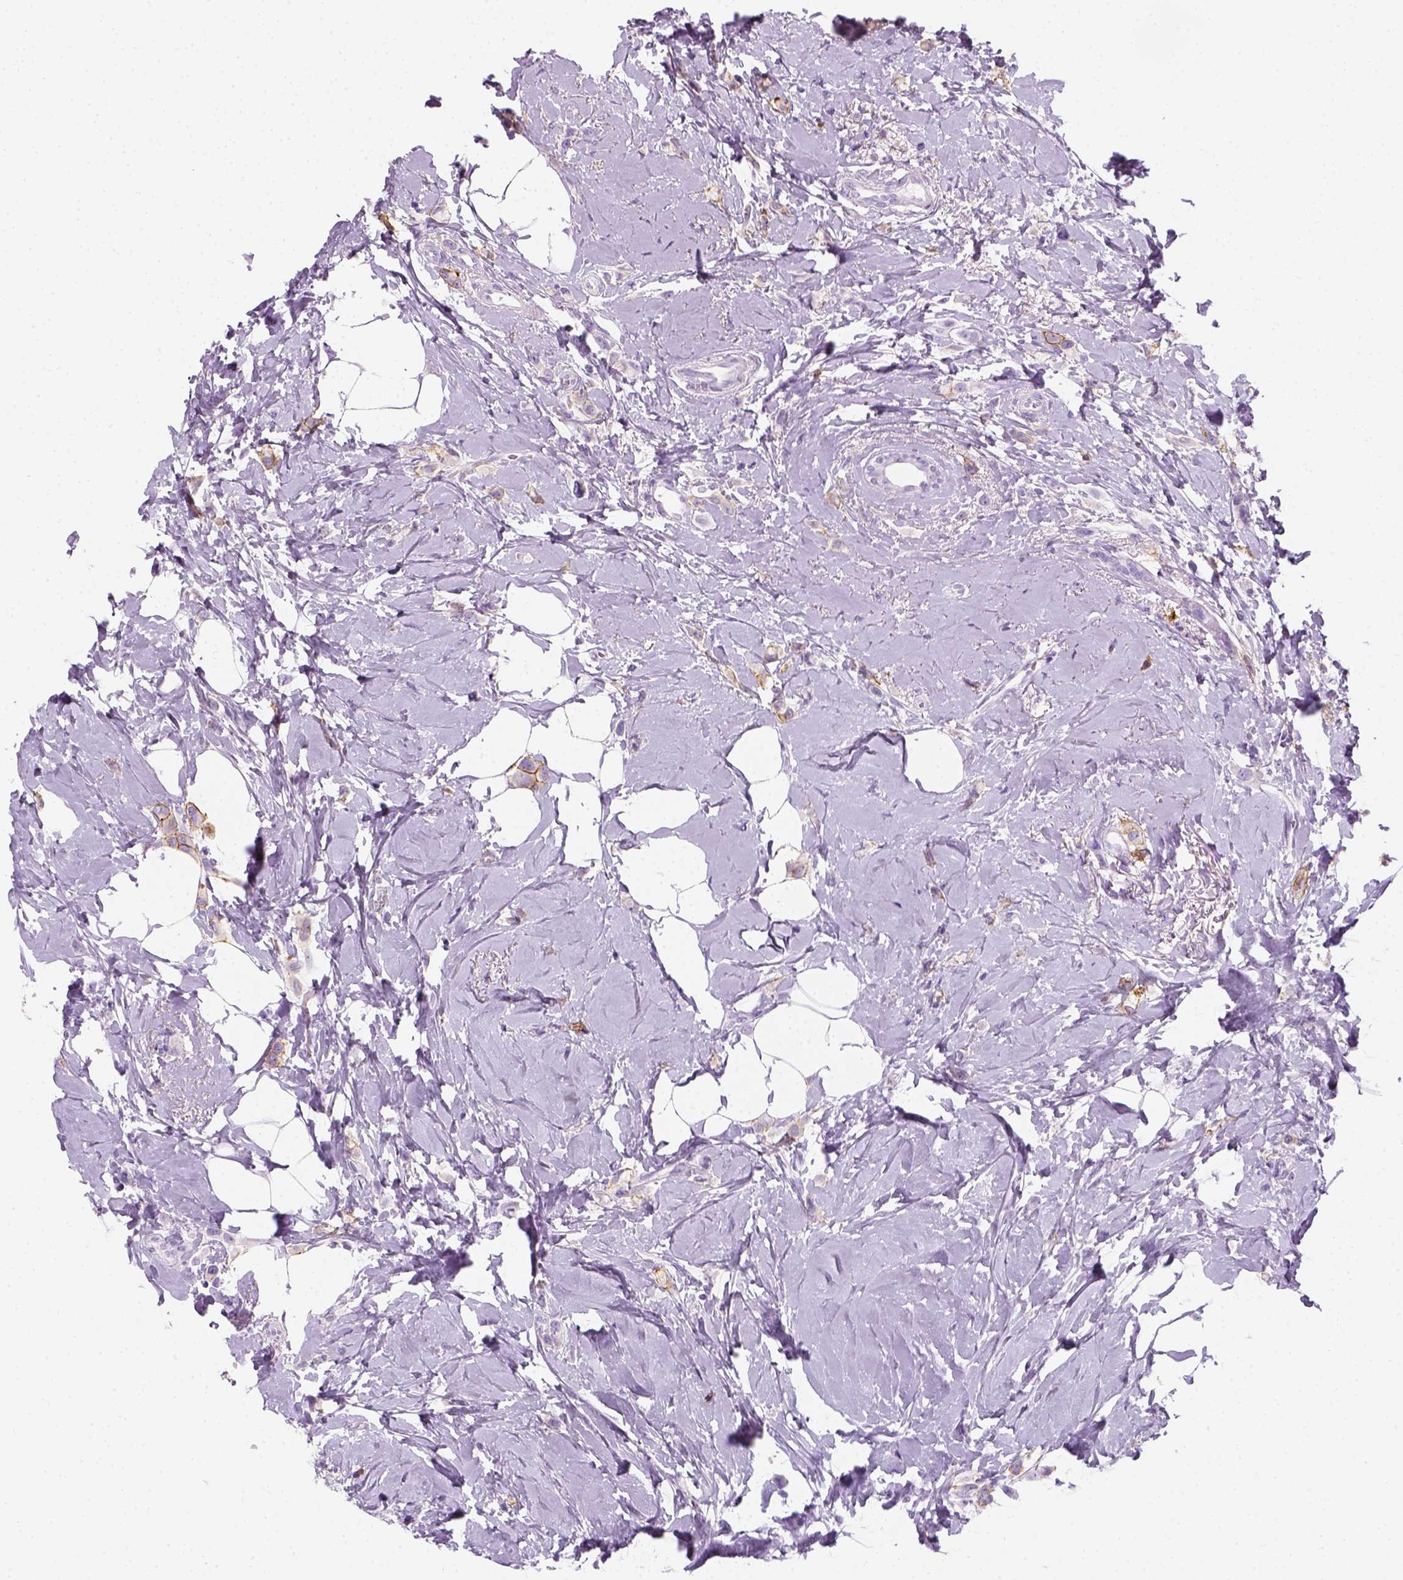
{"staining": {"intensity": "moderate", "quantity": "25%-75%", "location": "cytoplasmic/membranous"}, "tissue": "breast cancer", "cell_type": "Tumor cells", "image_type": "cancer", "snomed": [{"axis": "morphology", "description": "Lobular carcinoma"}, {"axis": "topography", "description": "Breast"}], "caption": "High-power microscopy captured an IHC photomicrograph of lobular carcinoma (breast), revealing moderate cytoplasmic/membranous staining in about 25%-75% of tumor cells.", "gene": "AQP3", "patient": {"sex": "female", "age": 66}}